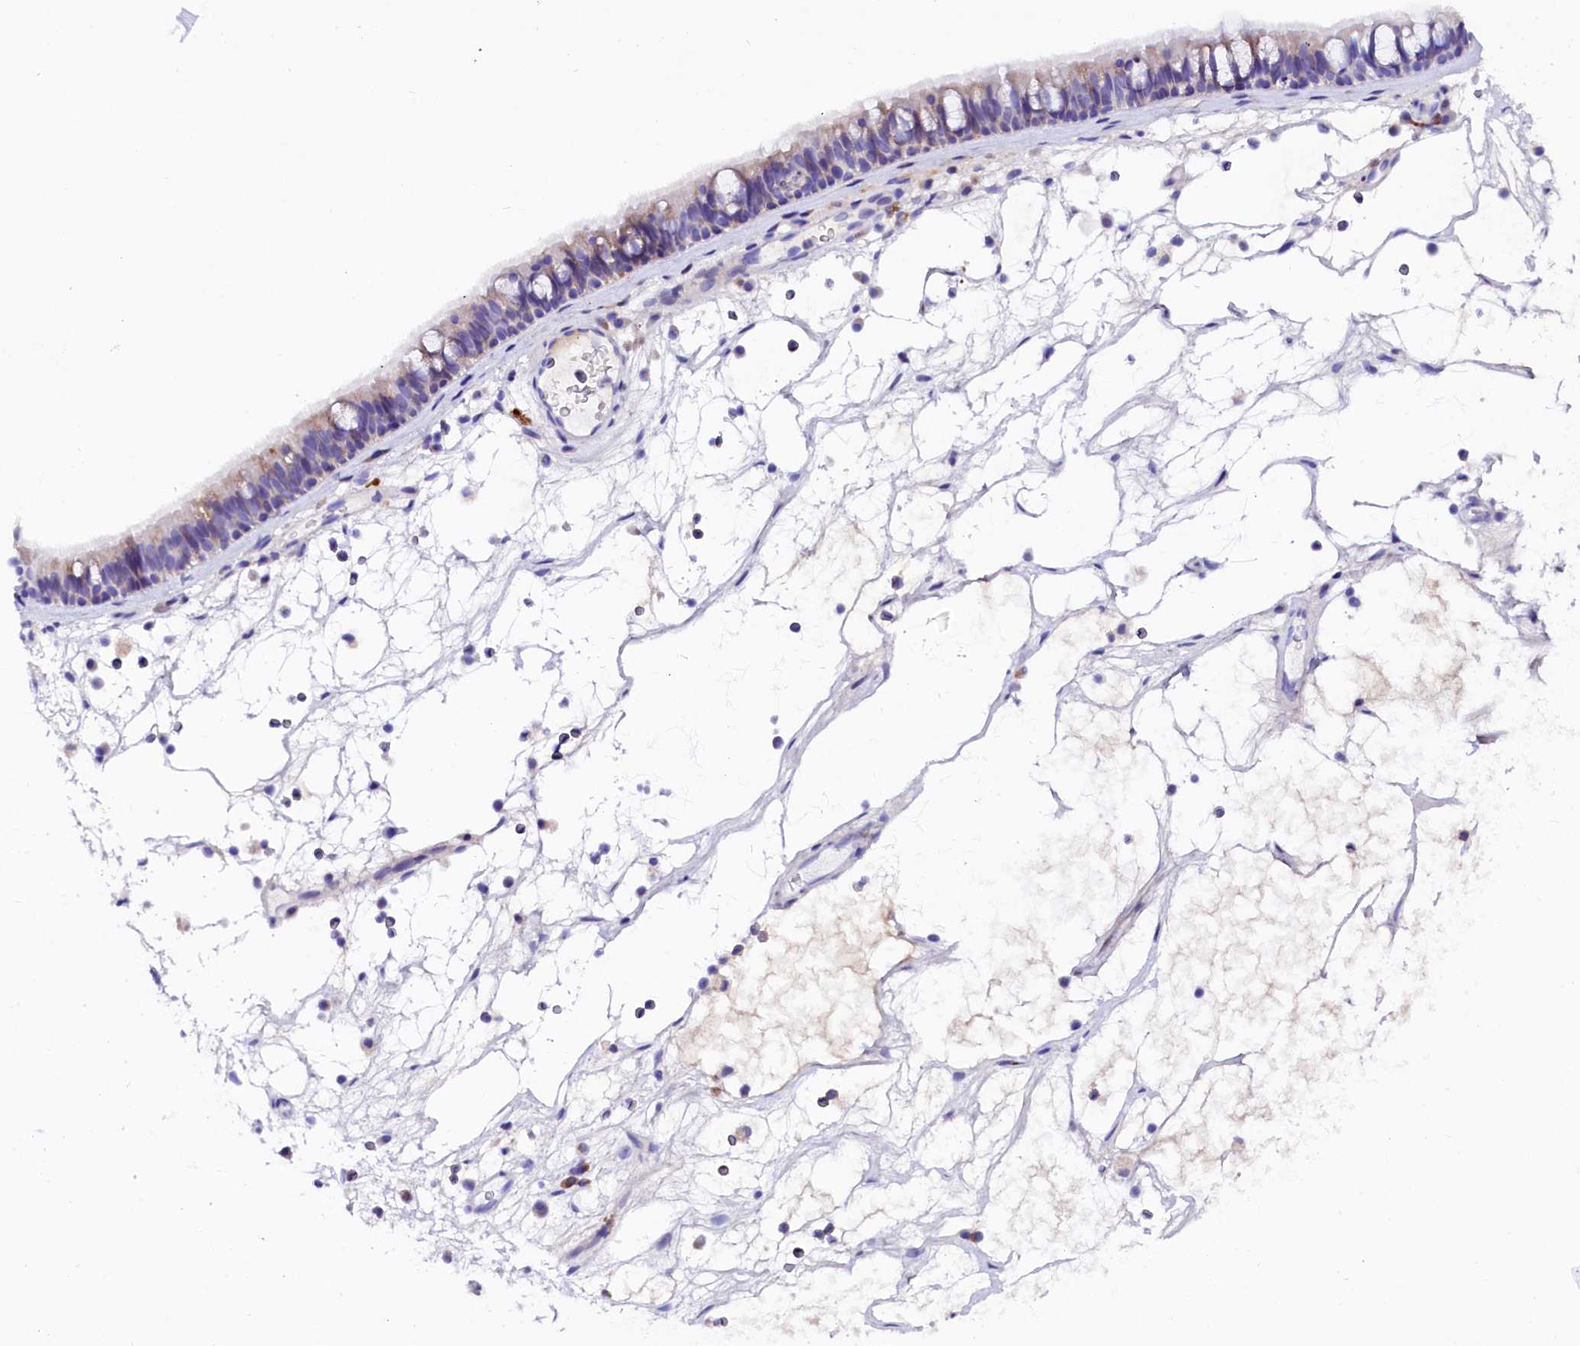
{"staining": {"intensity": "weak", "quantity": "25%-75%", "location": "cytoplasmic/membranous"}, "tissue": "nasopharynx", "cell_type": "Respiratory epithelial cells", "image_type": "normal", "snomed": [{"axis": "morphology", "description": "Normal tissue, NOS"}, {"axis": "morphology", "description": "Inflammation, NOS"}, {"axis": "morphology", "description": "Malignant melanoma, Metastatic site"}, {"axis": "topography", "description": "Nasopharynx"}], "caption": "Respiratory epithelial cells demonstrate low levels of weak cytoplasmic/membranous staining in approximately 25%-75% of cells in normal nasopharynx.", "gene": "CMTR2", "patient": {"sex": "male", "age": 70}}